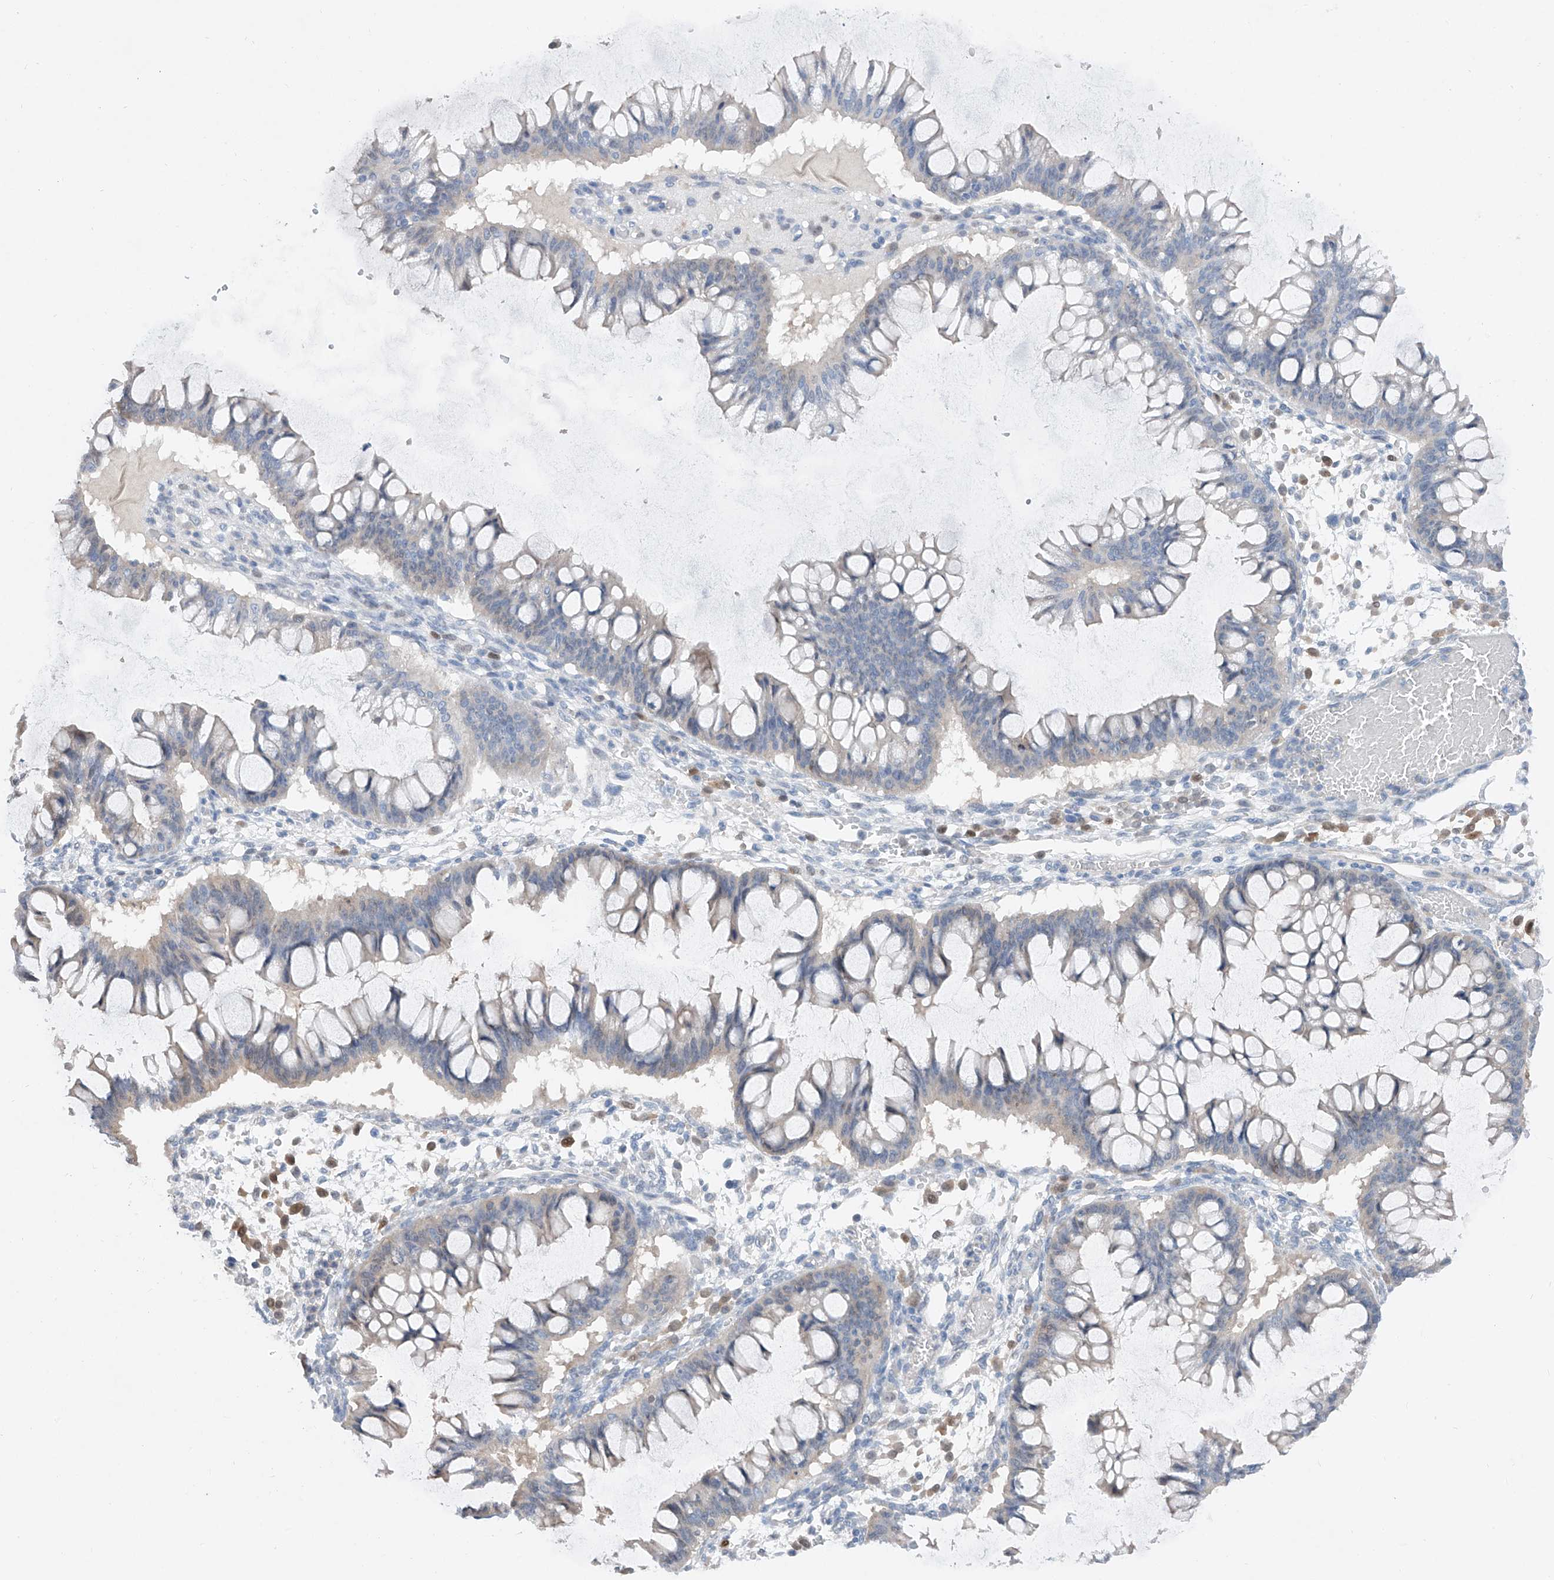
{"staining": {"intensity": "negative", "quantity": "none", "location": "none"}, "tissue": "ovarian cancer", "cell_type": "Tumor cells", "image_type": "cancer", "snomed": [{"axis": "morphology", "description": "Cystadenocarcinoma, mucinous, NOS"}, {"axis": "topography", "description": "Ovary"}], "caption": "This is an immunohistochemistry image of ovarian cancer. There is no staining in tumor cells.", "gene": "FUCA2", "patient": {"sex": "female", "age": 73}}